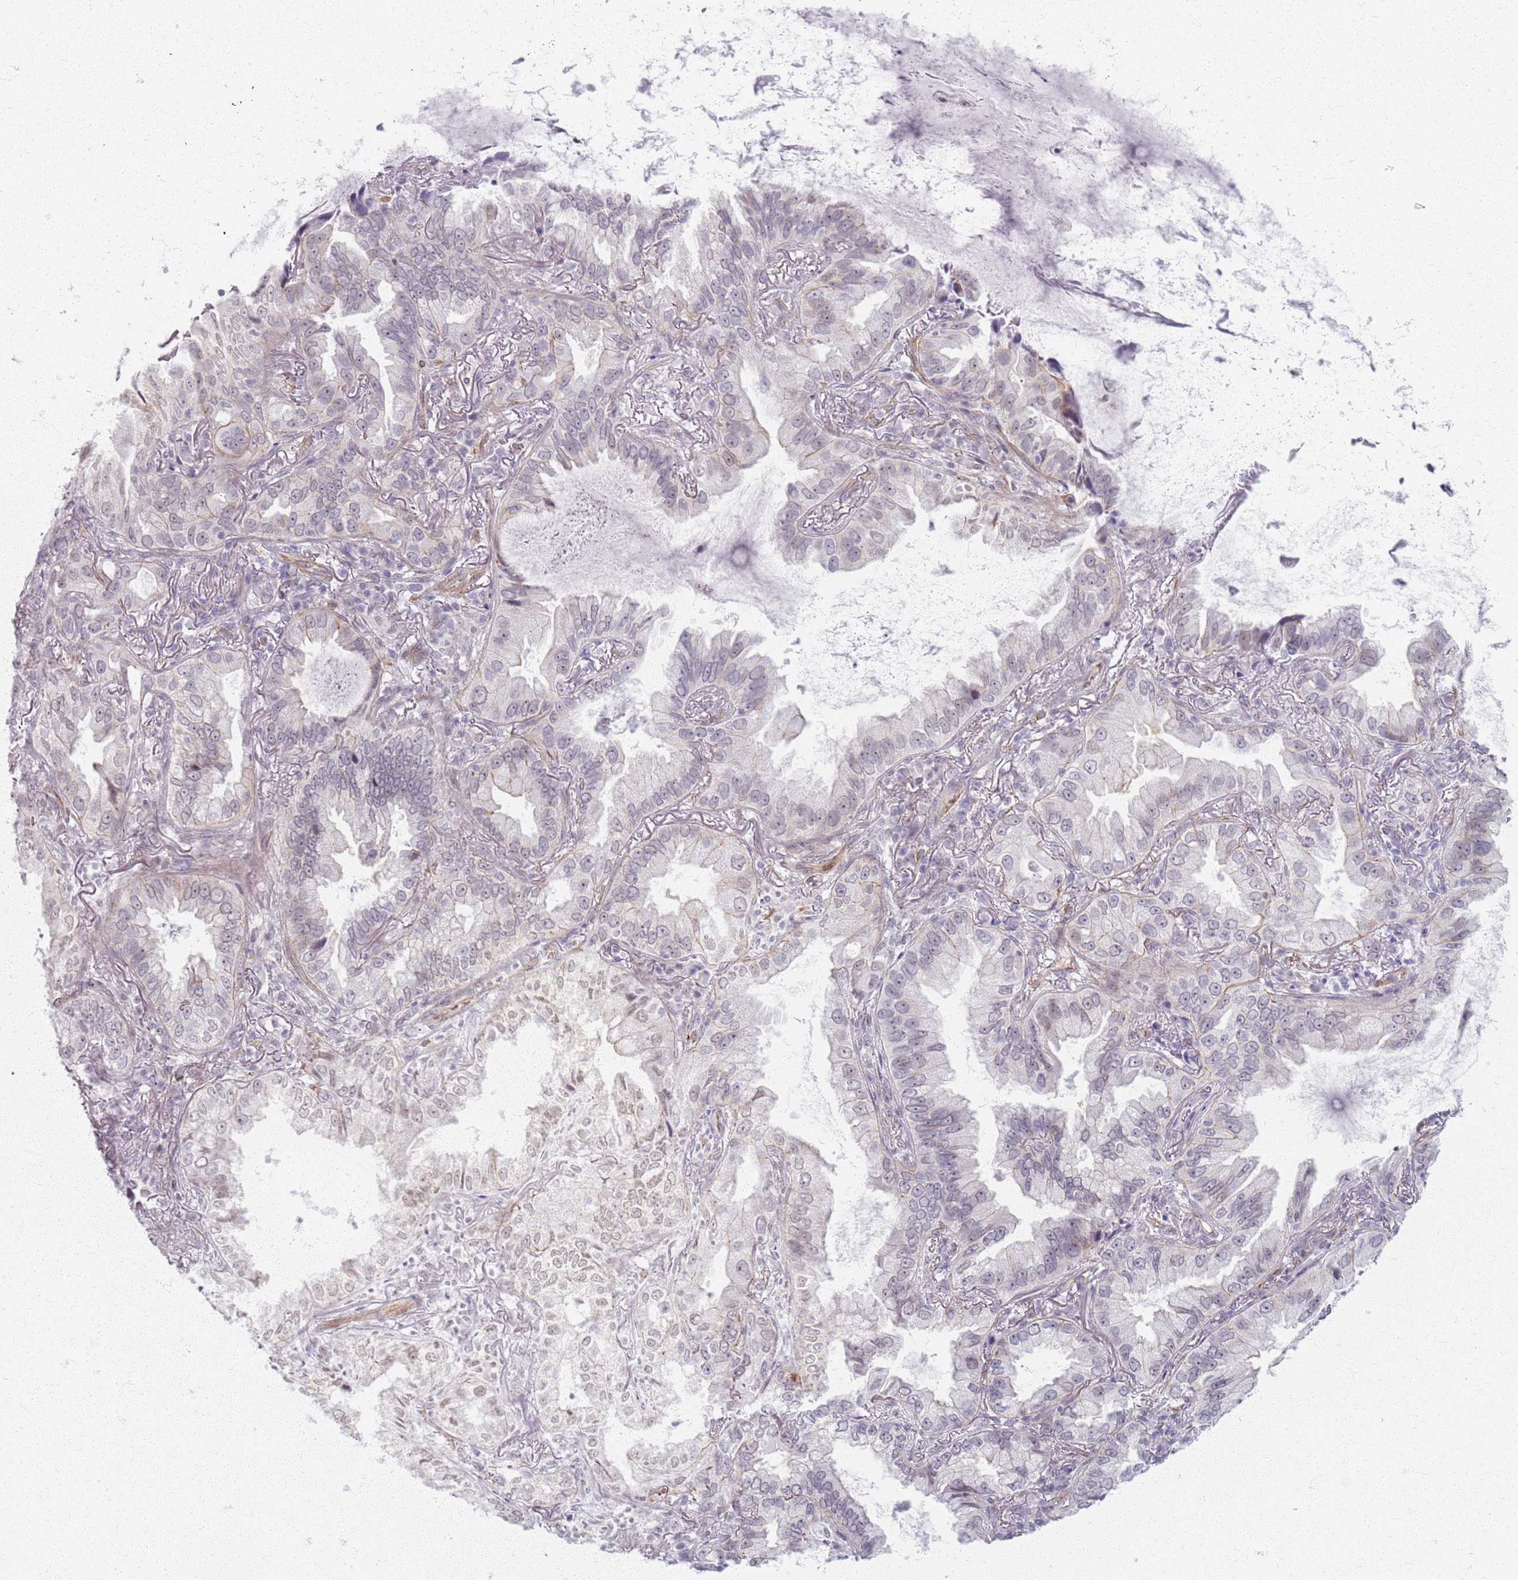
{"staining": {"intensity": "negative", "quantity": "none", "location": "none"}, "tissue": "lung cancer", "cell_type": "Tumor cells", "image_type": "cancer", "snomed": [{"axis": "morphology", "description": "Adenocarcinoma, NOS"}, {"axis": "topography", "description": "Lung"}], "caption": "Protein analysis of lung cancer (adenocarcinoma) exhibits no significant expression in tumor cells. (Immunohistochemistry (ihc), brightfield microscopy, high magnification).", "gene": "KCNA5", "patient": {"sex": "female", "age": 69}}